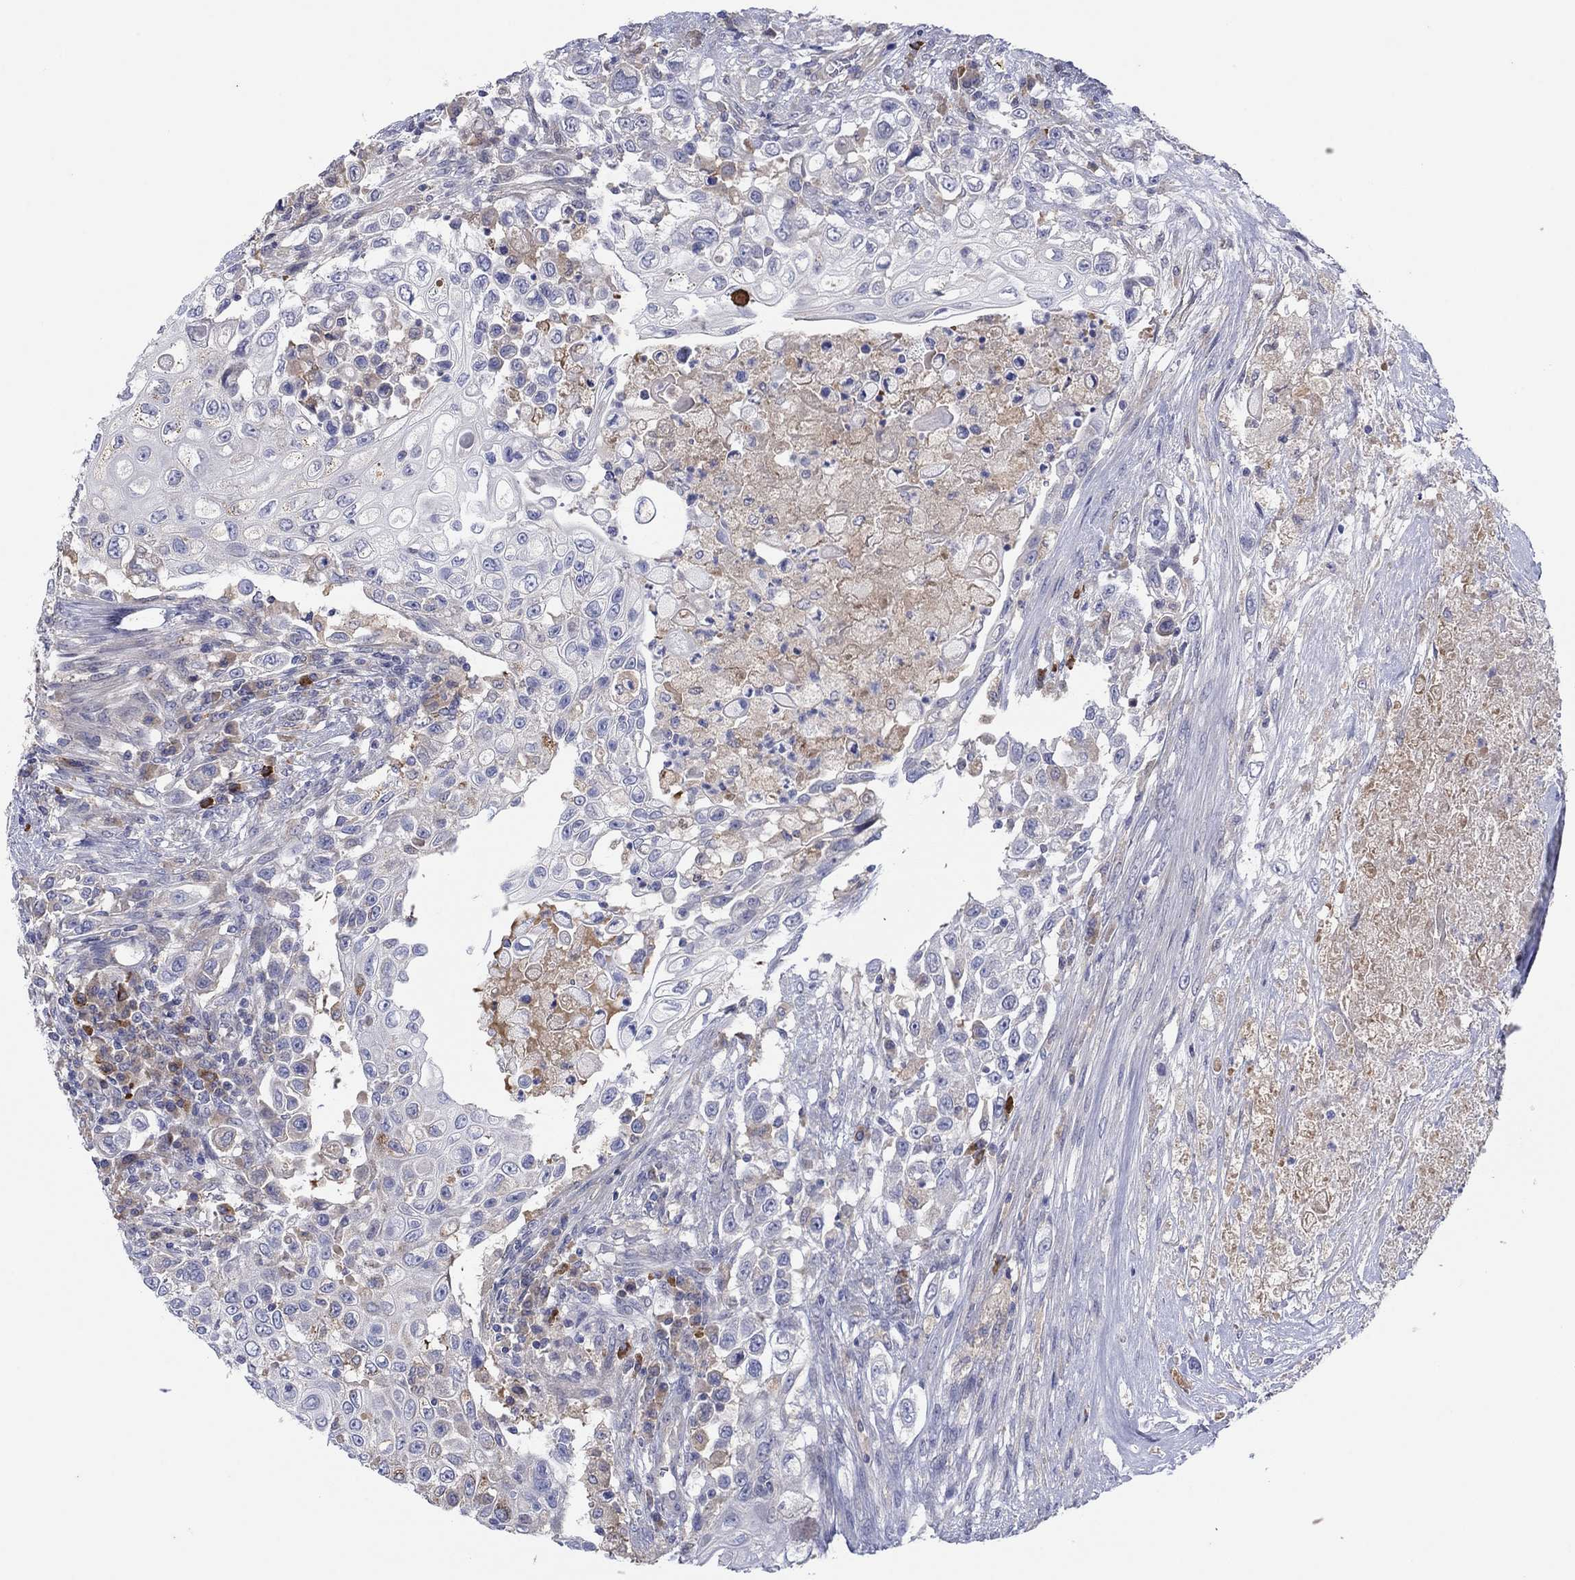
{"staining": {"intensity": "weak", "quantity": "<25%", "location": "cytoplasmic/membranous"}, "tissue": "urothelial cancer", "cell_type": "Tumor cells", "image_type": "cancer", "snomed": [{"axis": "morphology", "description": "Urothelial carcinoma, High grade"}, {"axis": "topography", "description": "Urinary bladder"}], "caption": "IHC image of human high-grade urothelial carcinoma stained for a protein (brown), which displays no expression in tumor cells.", "gene": "PLCL2", "patient": {"sex": "female", "age": 56}}